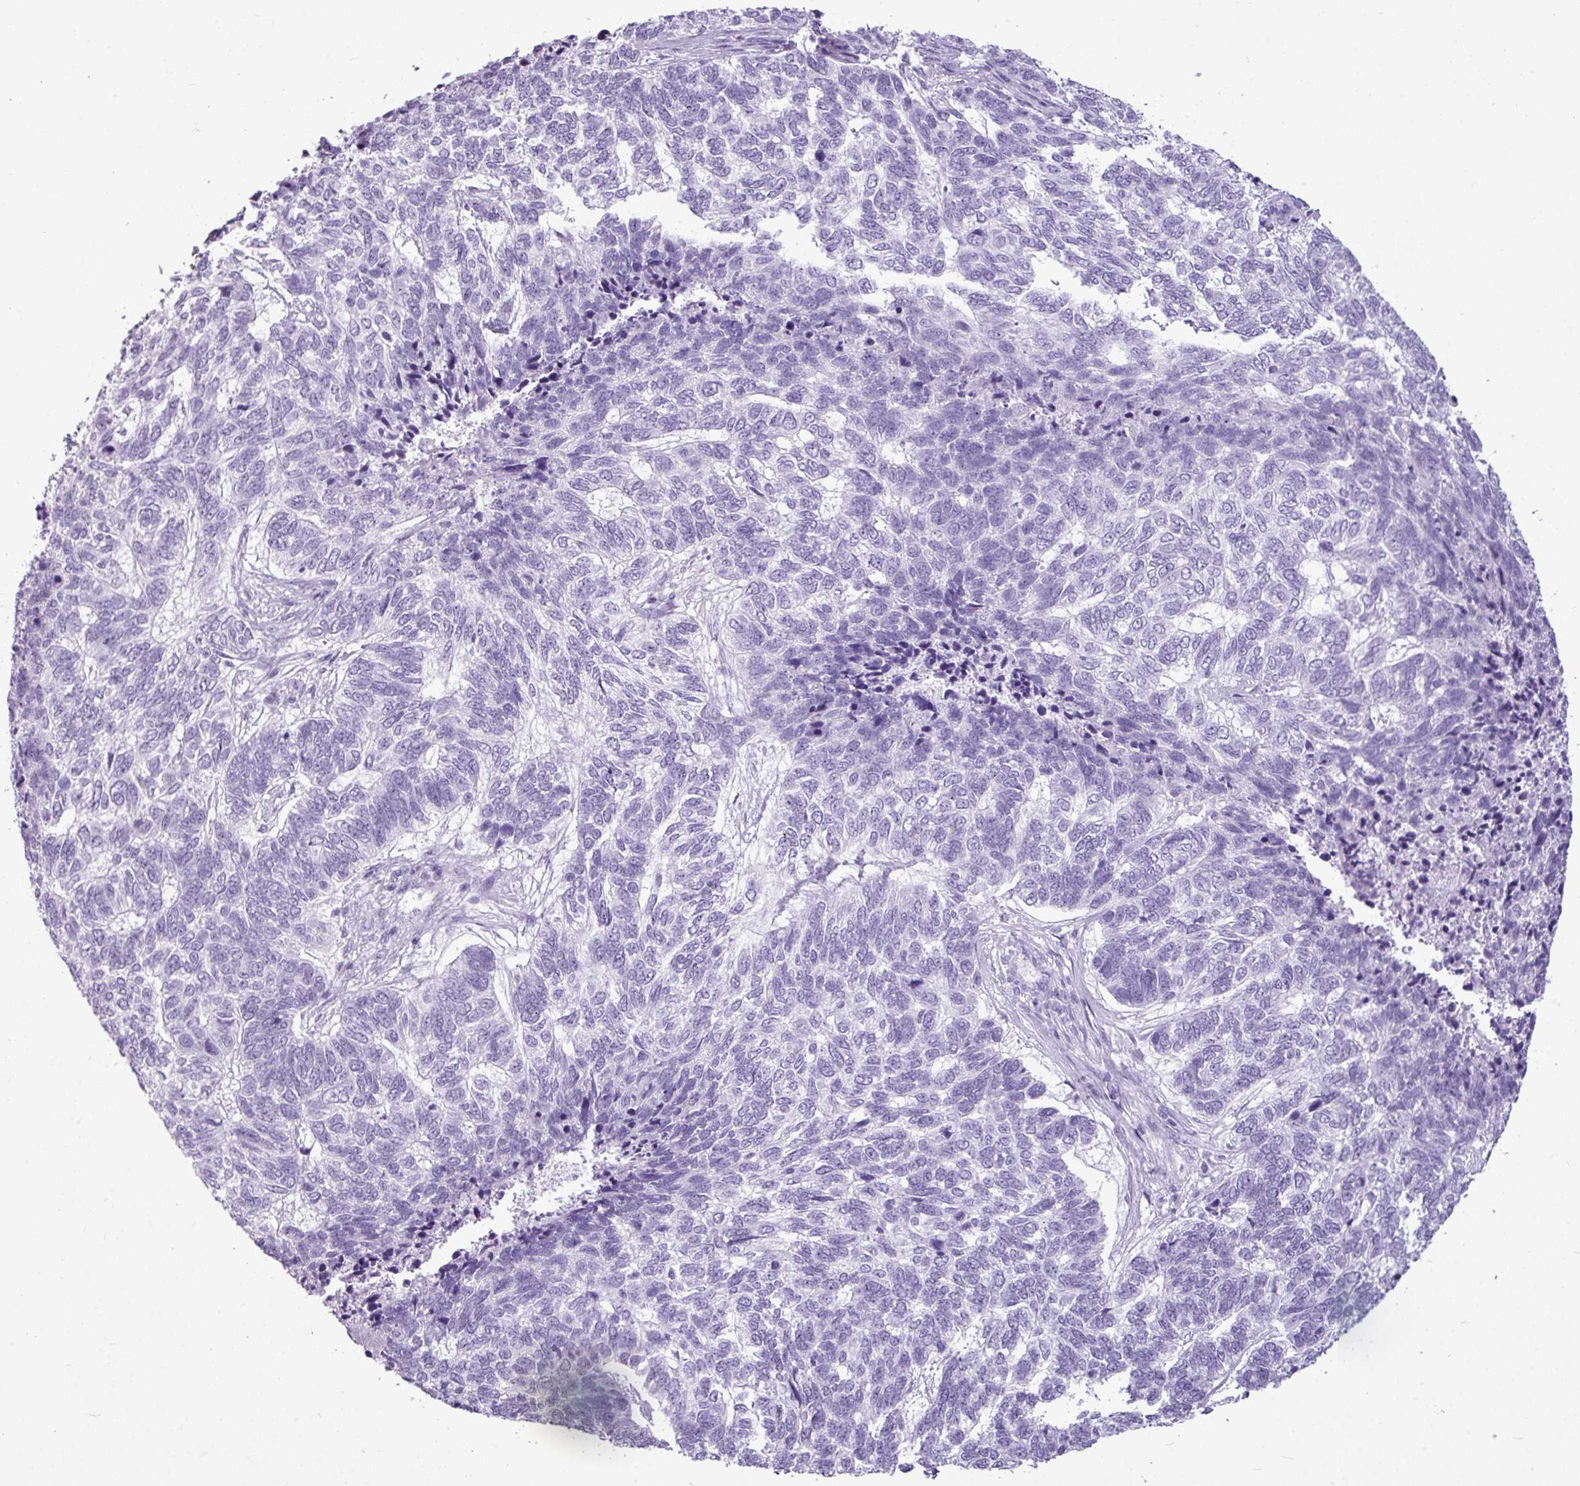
{"staining": {"intensity": "negative", "quantity": "none", "location": "none"}, "tissue": "skin cancer", "cell_type": "Tumor cells", "image_type": "cancer", "snomed": [{"axis": "morphology", "description": "Basal cell carcinoma"}, {"axis": "topography", "description": "Skin"}], "caption": "Skin cancer was stained to show a protein in brown. There is no significant positivity in tumor cells.", "gene": "AMY1B", "patient": {"sex": "female", "age": 65}}